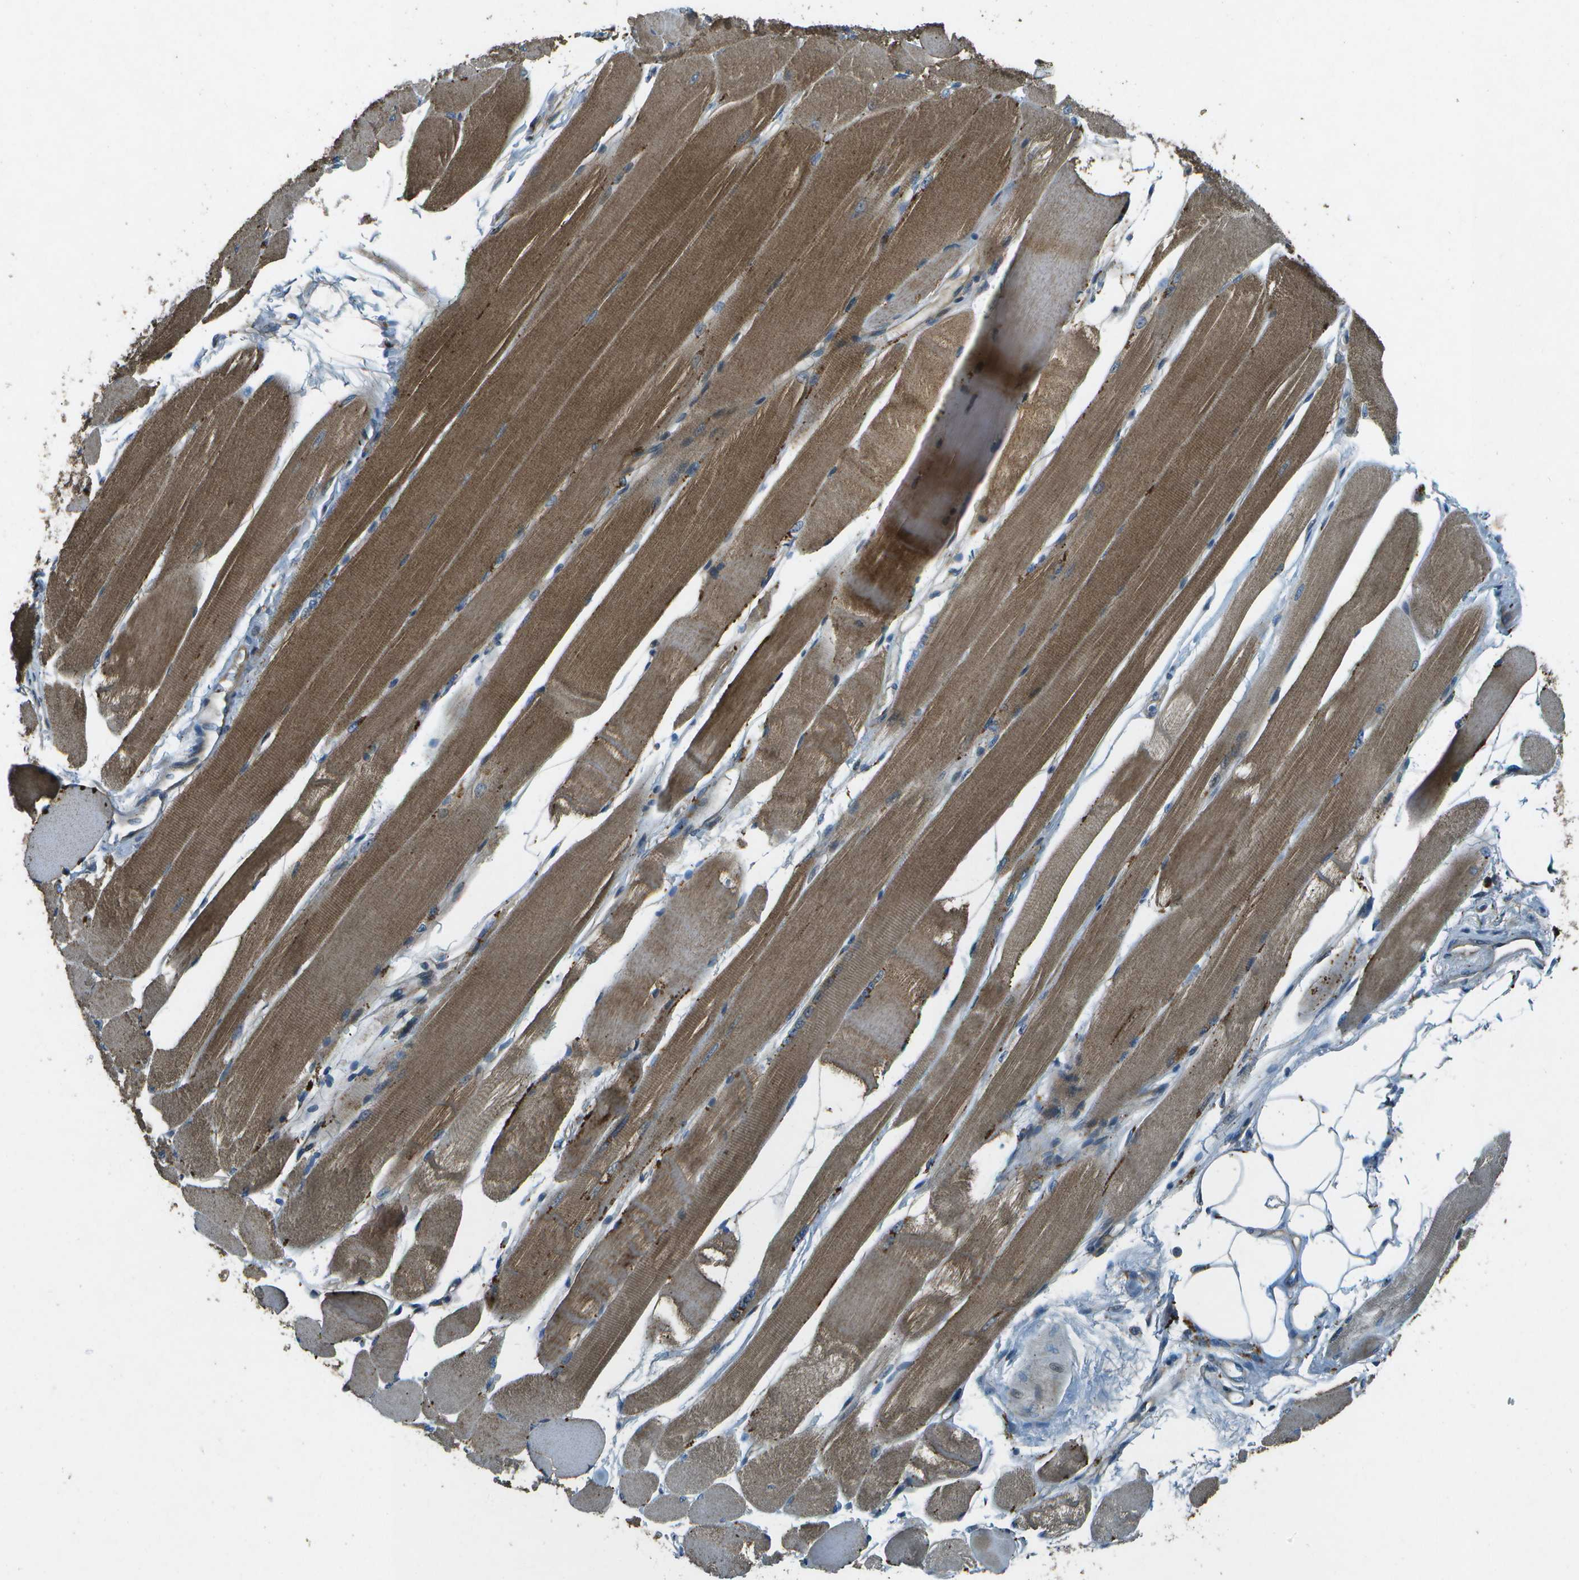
{"staining": {"intensity": "moderate", "quantity": ">75%", "location": "cytoplasmic/membranous"}, "tissue": "skeletal muscle", "cell_type": "Myocytes", "image_type": "normal", "snomed": [{"axis": "morphology", "description": "Normal tissue, NOS"}, {"axis": "topography", "description": "Skeletal muscle"}, {"axis": "topography", "description": "Peripheral nerve tissue"}], "caption": "Skeletal muscle stained with DAB (3,3'-diaminobenzidine) immunohistochemistry (IHC) demonstrates medium levels of moderate cytoplasmic/membranous expression in approximately >75% of myocytes.", "gene": "PXYLP1", "patient": {"sex": "female", "age": 84}}